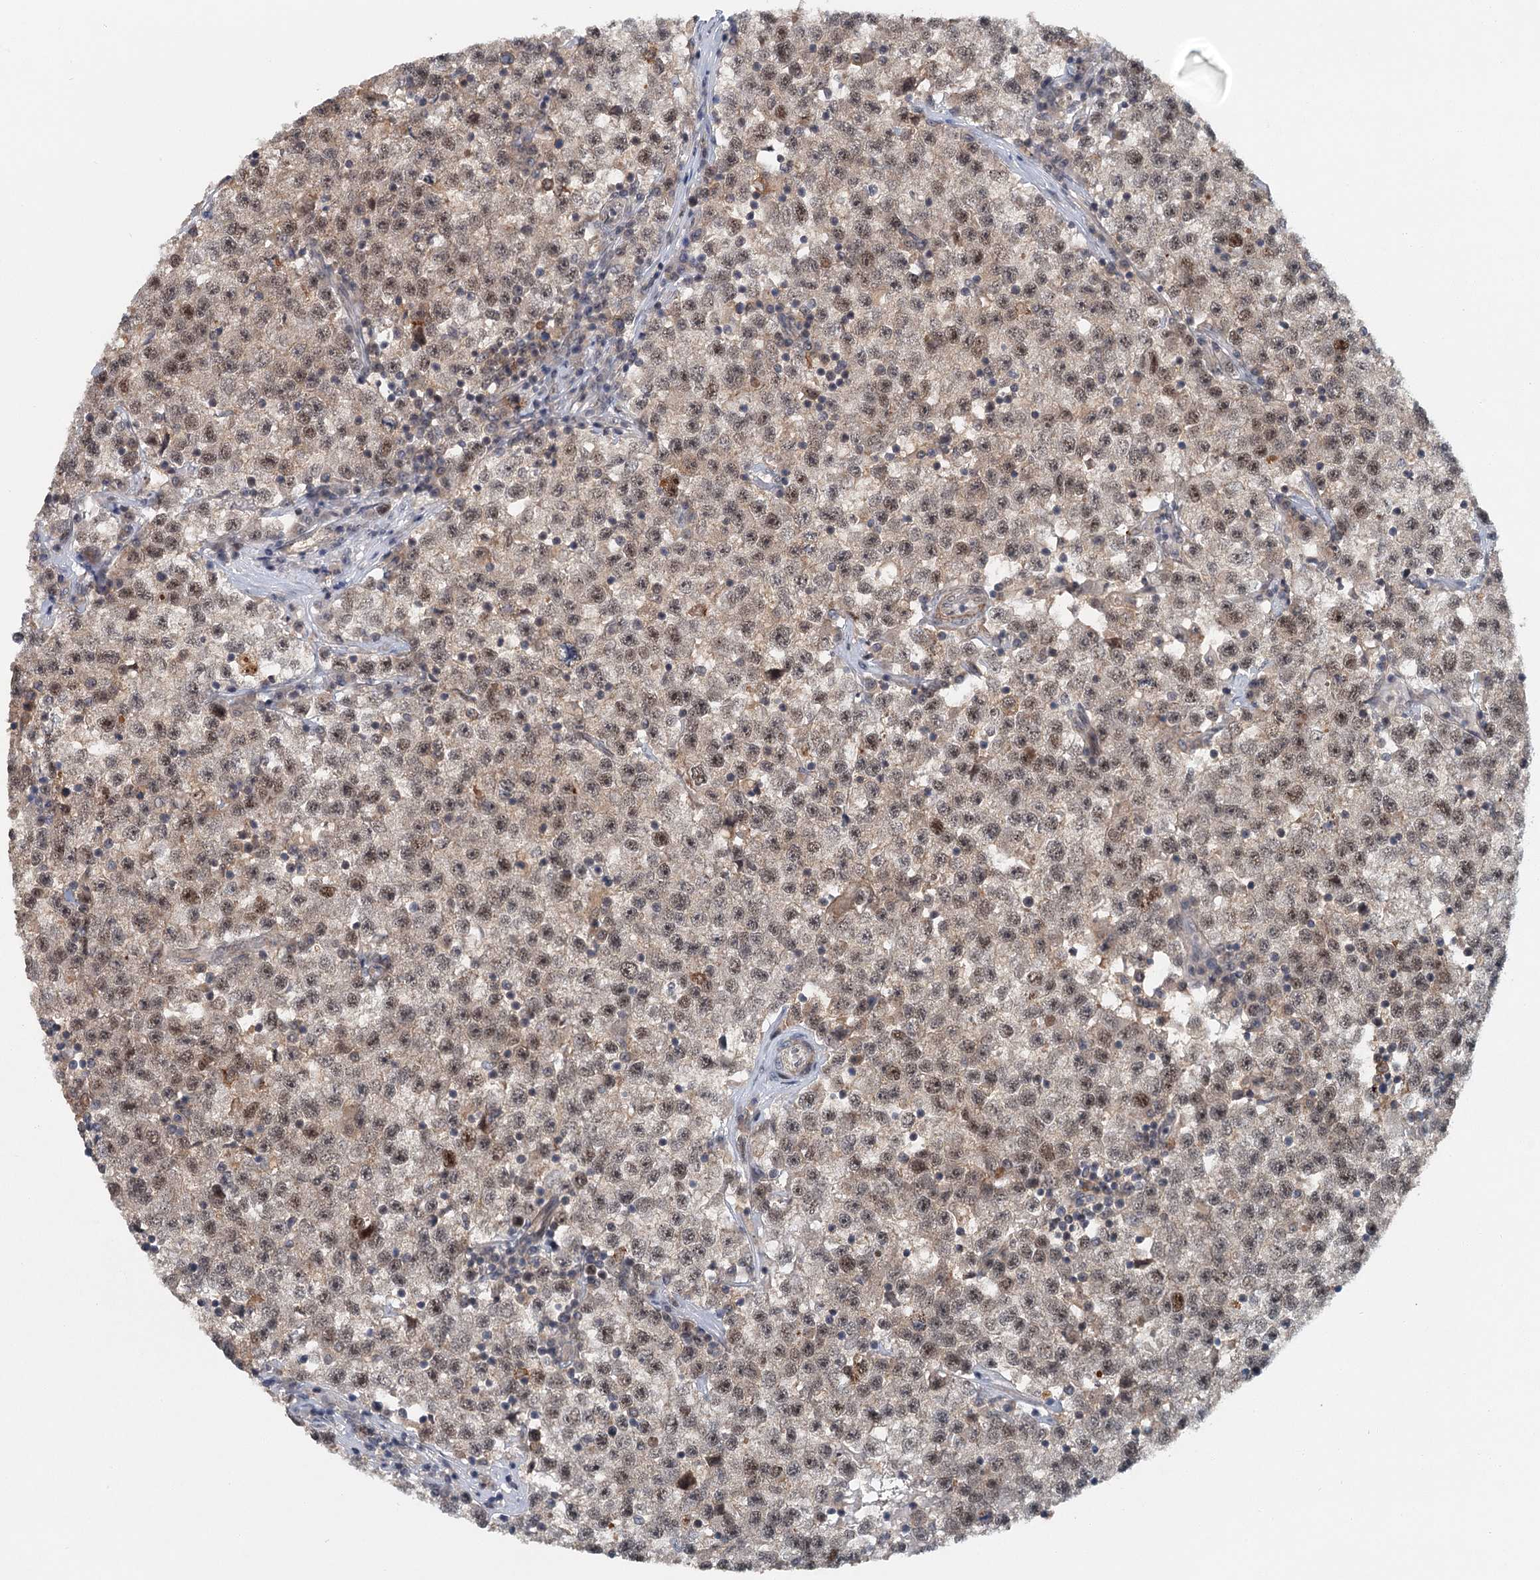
{"staining": {"intensity": "moderate", "quantity": ">75%", "location": "nuclear"}, "tissue": "testis cancer", "cell_type": "Tumor cells", "image_type": "cancer", "snomed": [{"axis": "morphology", "description": "Seminoma, NOS"}, {"axis": "topography", "description": "Testis"}], "caption": "Immunohistochemistry image of testis cancer (seminoma) stained for a protein (brown), which reveals medium levels of moderate nuclear staining in approximately >75% of tumor cells.", "gene": "TAS2R42", "patient": {"sex": "male", "age": 22}}